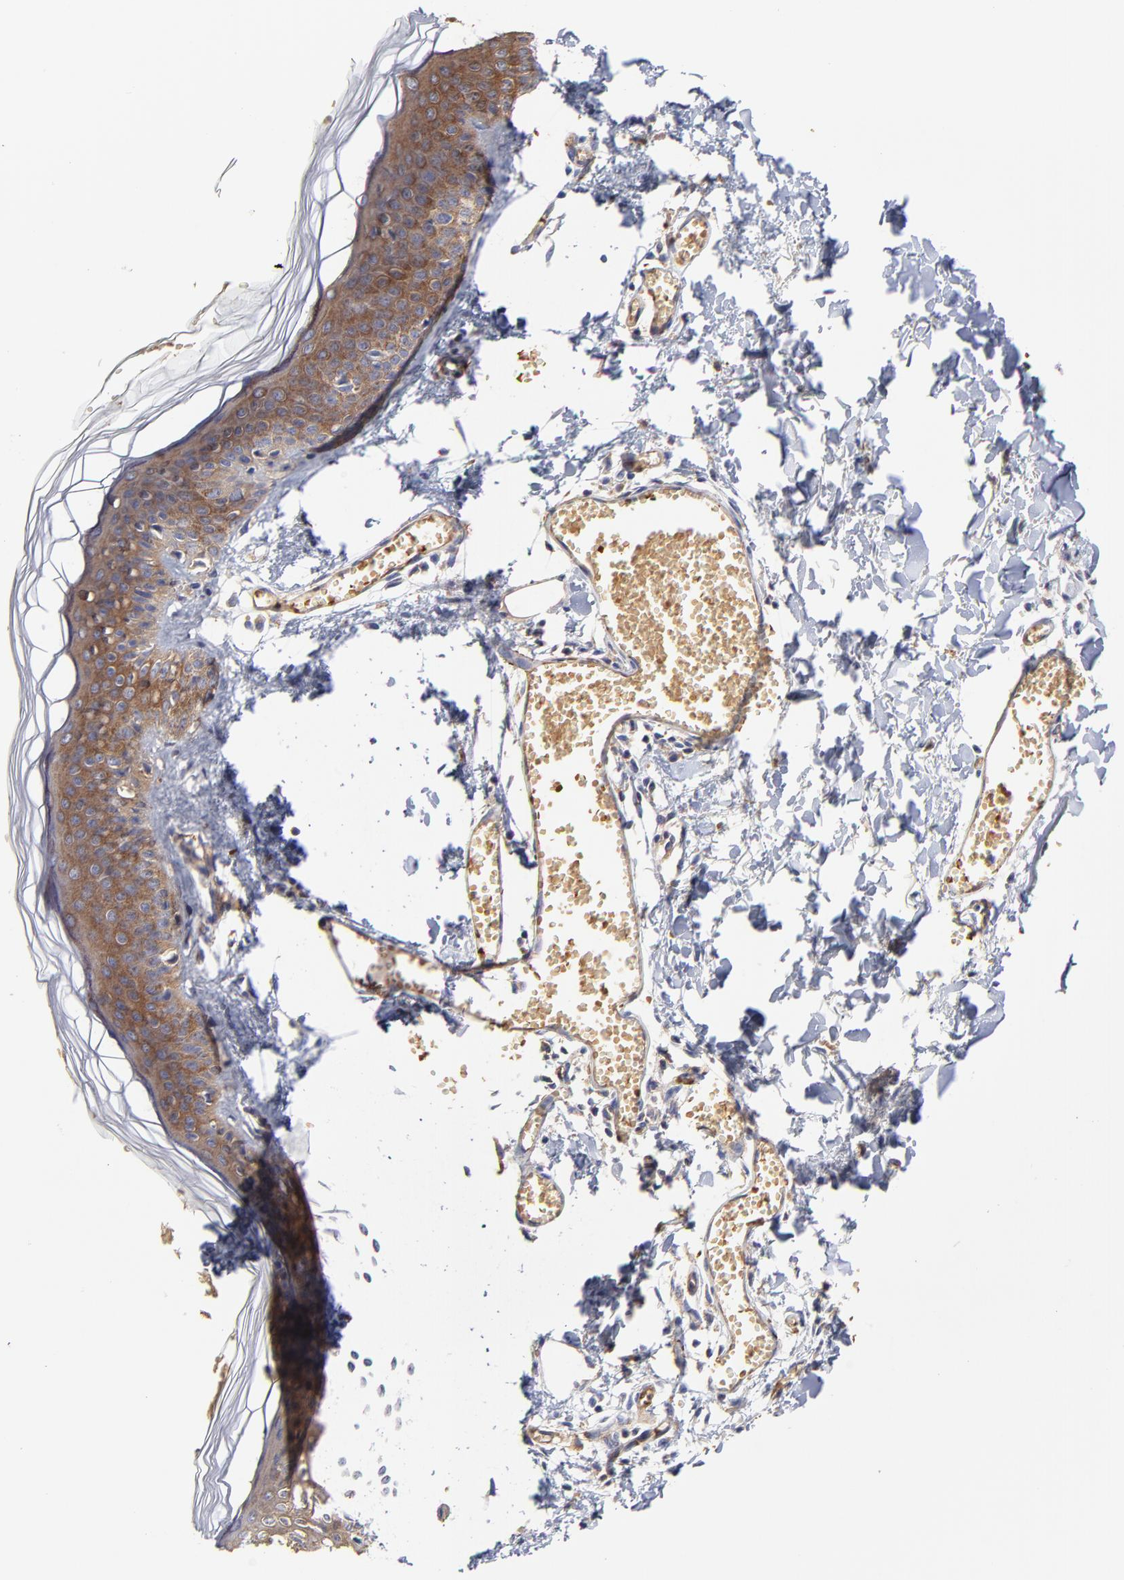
{"staining": {"intensity": "moderate", "quantity": ">75%", "location": "cytoplasmic/membranous"}, "tissue": "skin", "cell_type": "Keratinocytes", "image_type": "normal", "snomed": [{"axis": "morphology", "description": "Normal tissue, NOS"}, {"axis": "morphology", "description": "Sarcoma, NOS"}, {"axis": "topography", "description": "Skin"}, {"axis": "topography", "description": "Soft tissue"}], "caption": "Immunohistochemical staining of benign human skin exhibits >75% levels of moderate cytoplasmic/membranous protein expression in approximately >75% of keratinocytes. Nuclei are stained in blue.", "gene": "CD2AP", "patient": {"sex": "female", "age": 51}}